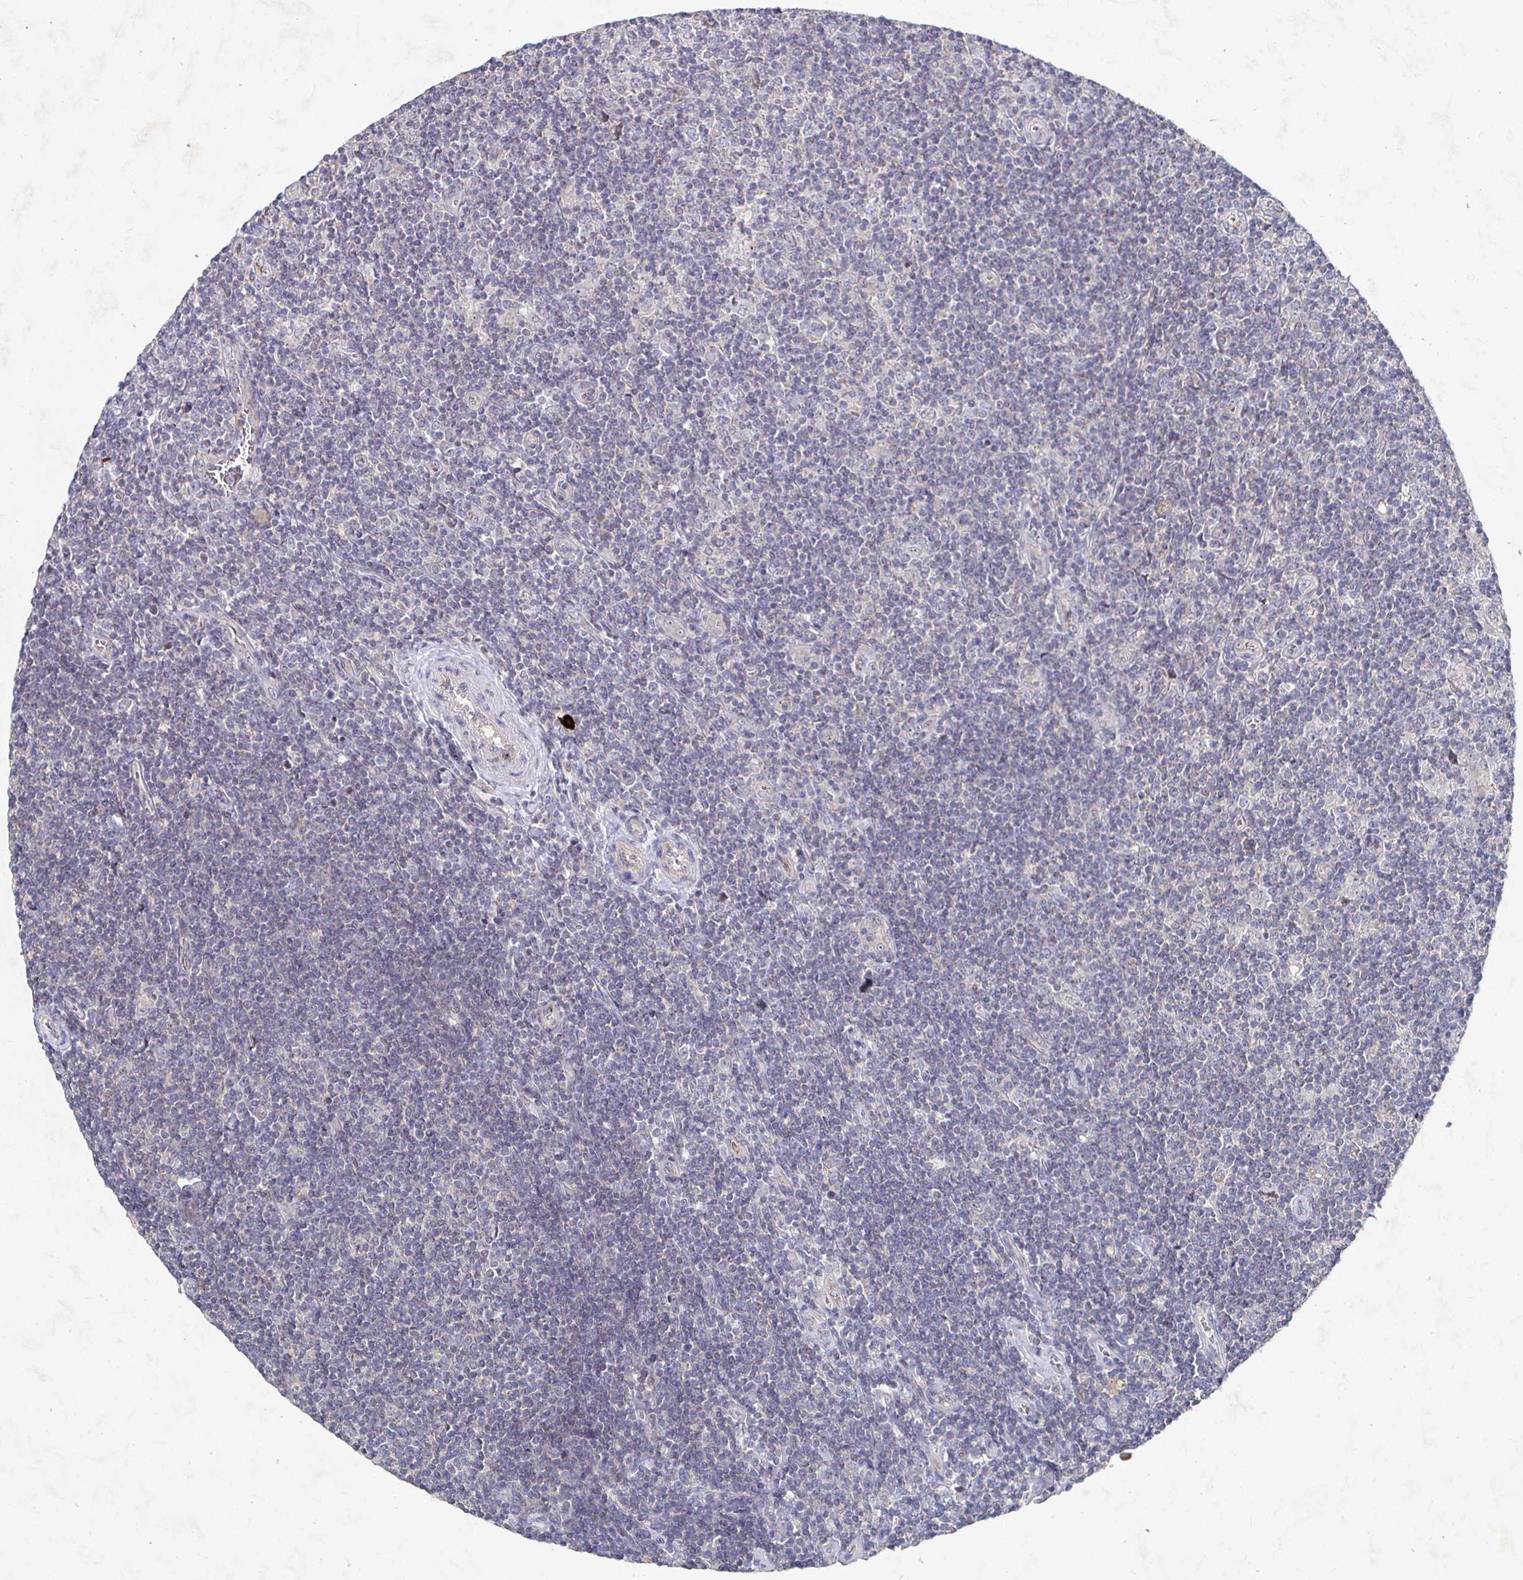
{"staining": {"intensity": "negative", "quantity": "none", "location": "none"}, "tissue": "lymphoma", "cell_type": "Tumor cells", "image_type": "cancer", "snomed": [{"axis": "morphology", "description": "Hodgkin's disease, NOS"}, {"axis": "topography", "description": "Lymph node"}], "caption": "An immunohistochemistry (IHC) image of Hodgkin's disease is shown. There is no staining in tumor cells of Hodgkin's disease.", "gene": "NRSN1", "patient": {"sex": "male", "age": 40}}